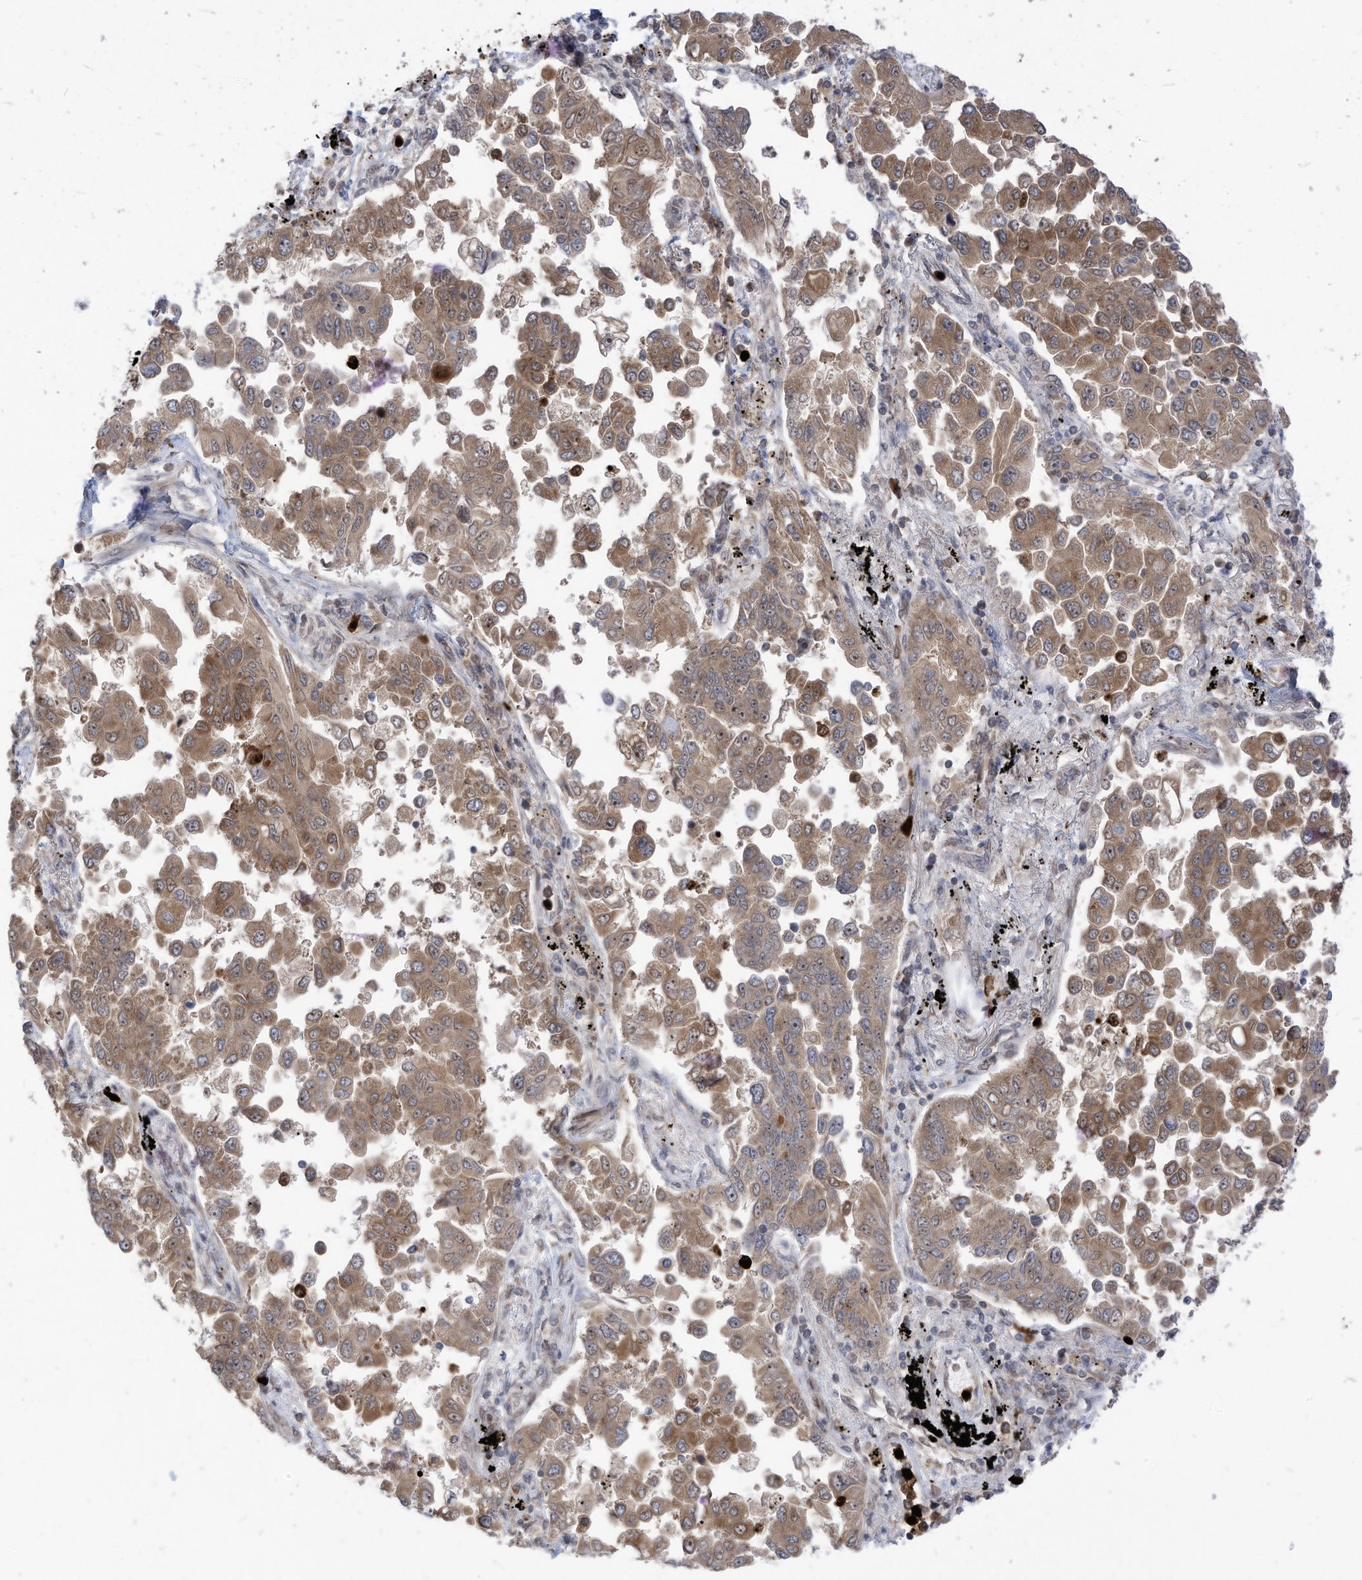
{"staining": {"intensity": "moderate", "quantity": ">75%", "location": "cytoplasmic/membranous"}, "tissue": "lung cancer", "cell_type": "Tumor cells", "image_type": "cancer", "snomed": [{"axis": "morphology", "description": "Adenocarcinoma, NOS"}, {"axis": "topography", "description": "Lung"}], "caption": "Lung cancer (adenocarcinoma) stained with a protein marker exhibits moderate staining in tumor cells.", "gene": "CNKSR1", "patient": {"sex": "female", "age": 67}}